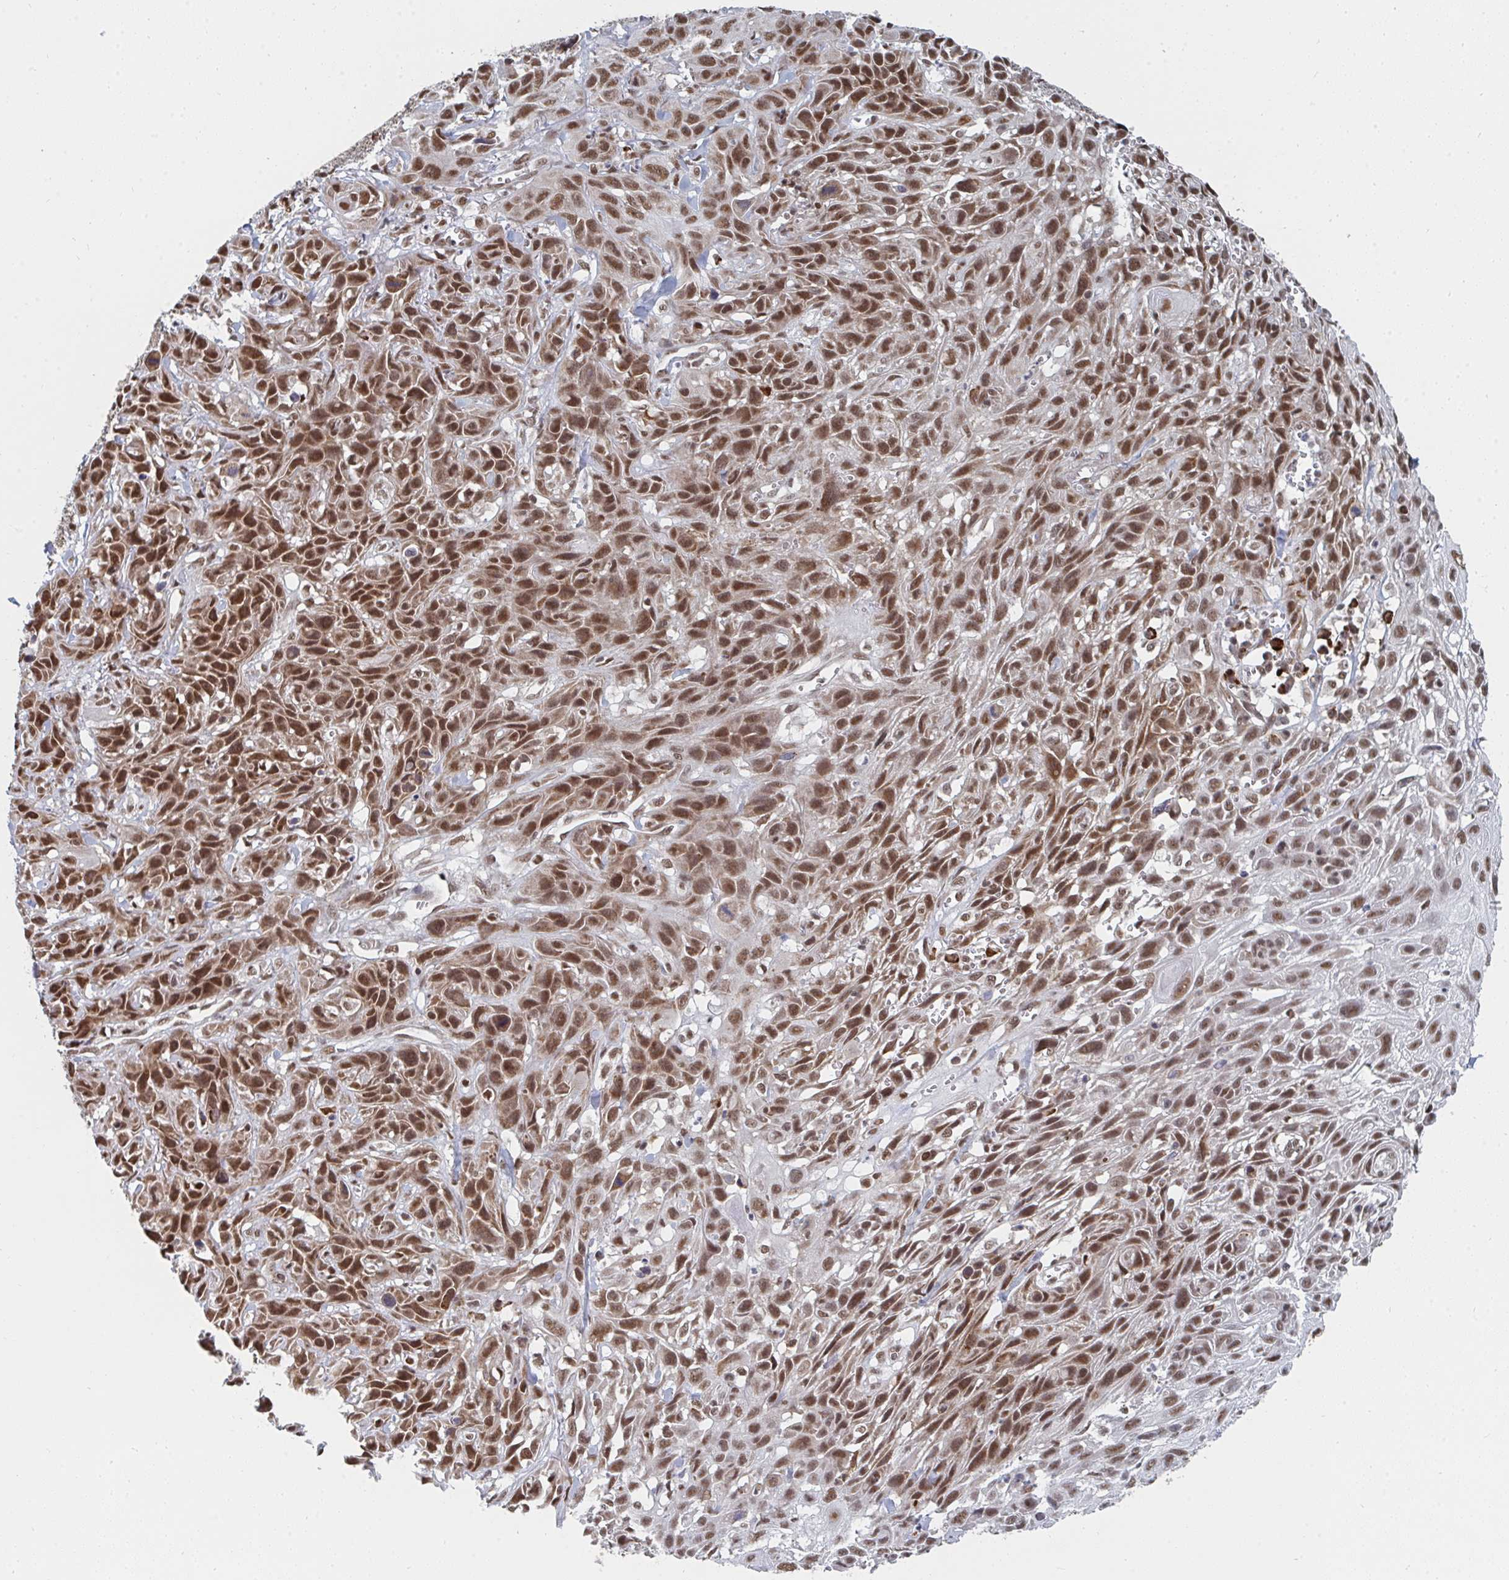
{"staining": {"intensity": "moderate", "quantity": ">75%", "location": "nuclear"}, "tissue": "skin cancer", "cell_type": "Tumor cells", "image_type": "cancer", "snomed": [{"axis": "morphology", "description": "Squamous cell carcinoma, NOS"}, {"axis": "topography", "description": "Skin"}, {"axis": "topography", "description": "Vulva"}], "caption": "Immunohistochemical staining of human skin cancer (squamous cell carcinoma) demonstrates medium levels of moderate nuclear positivity in about >75% of tumor cells.", "gene": "MBNL1", "patient": {"sex": "female", "age": 83}}